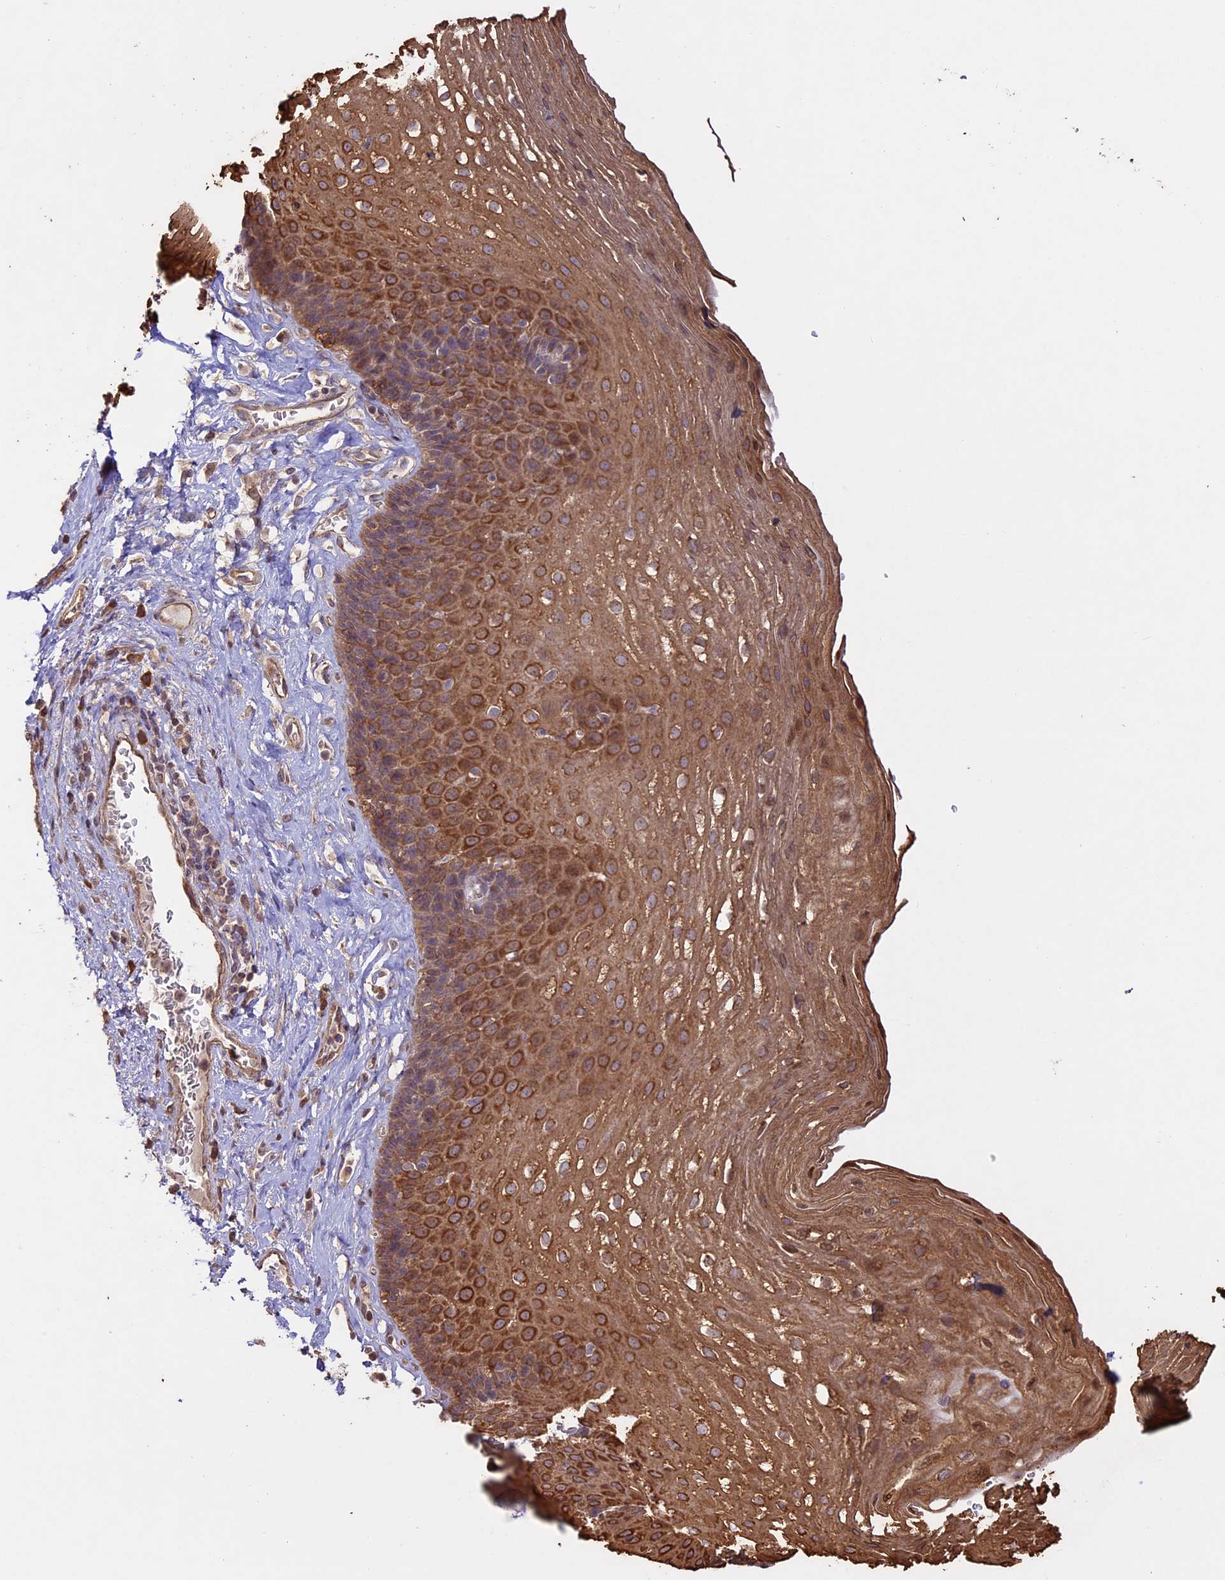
{"staining": {"intensity": "strong", "quantity": ">75%", "location": "cytoplasmic/membranous"}, "tissue": "esophagus", "cell_type": "Squamous epithelial cells", "image_type": "normal", "snomed": [{"axis": "morphology", "description": "Normal tissue, NOS"}, {"axis": "topography", "description": "Esophagus"}], "caption": "Protein expression analysis of normal human esophagus reveals strong cytoplasmic/membranous expression in approximately >75% of squamous epithelial cells. (IHC, brightfield microscopy, high magnification).", "gene": "BCAS4", "patient": {"sex": "female", "age": 66}}